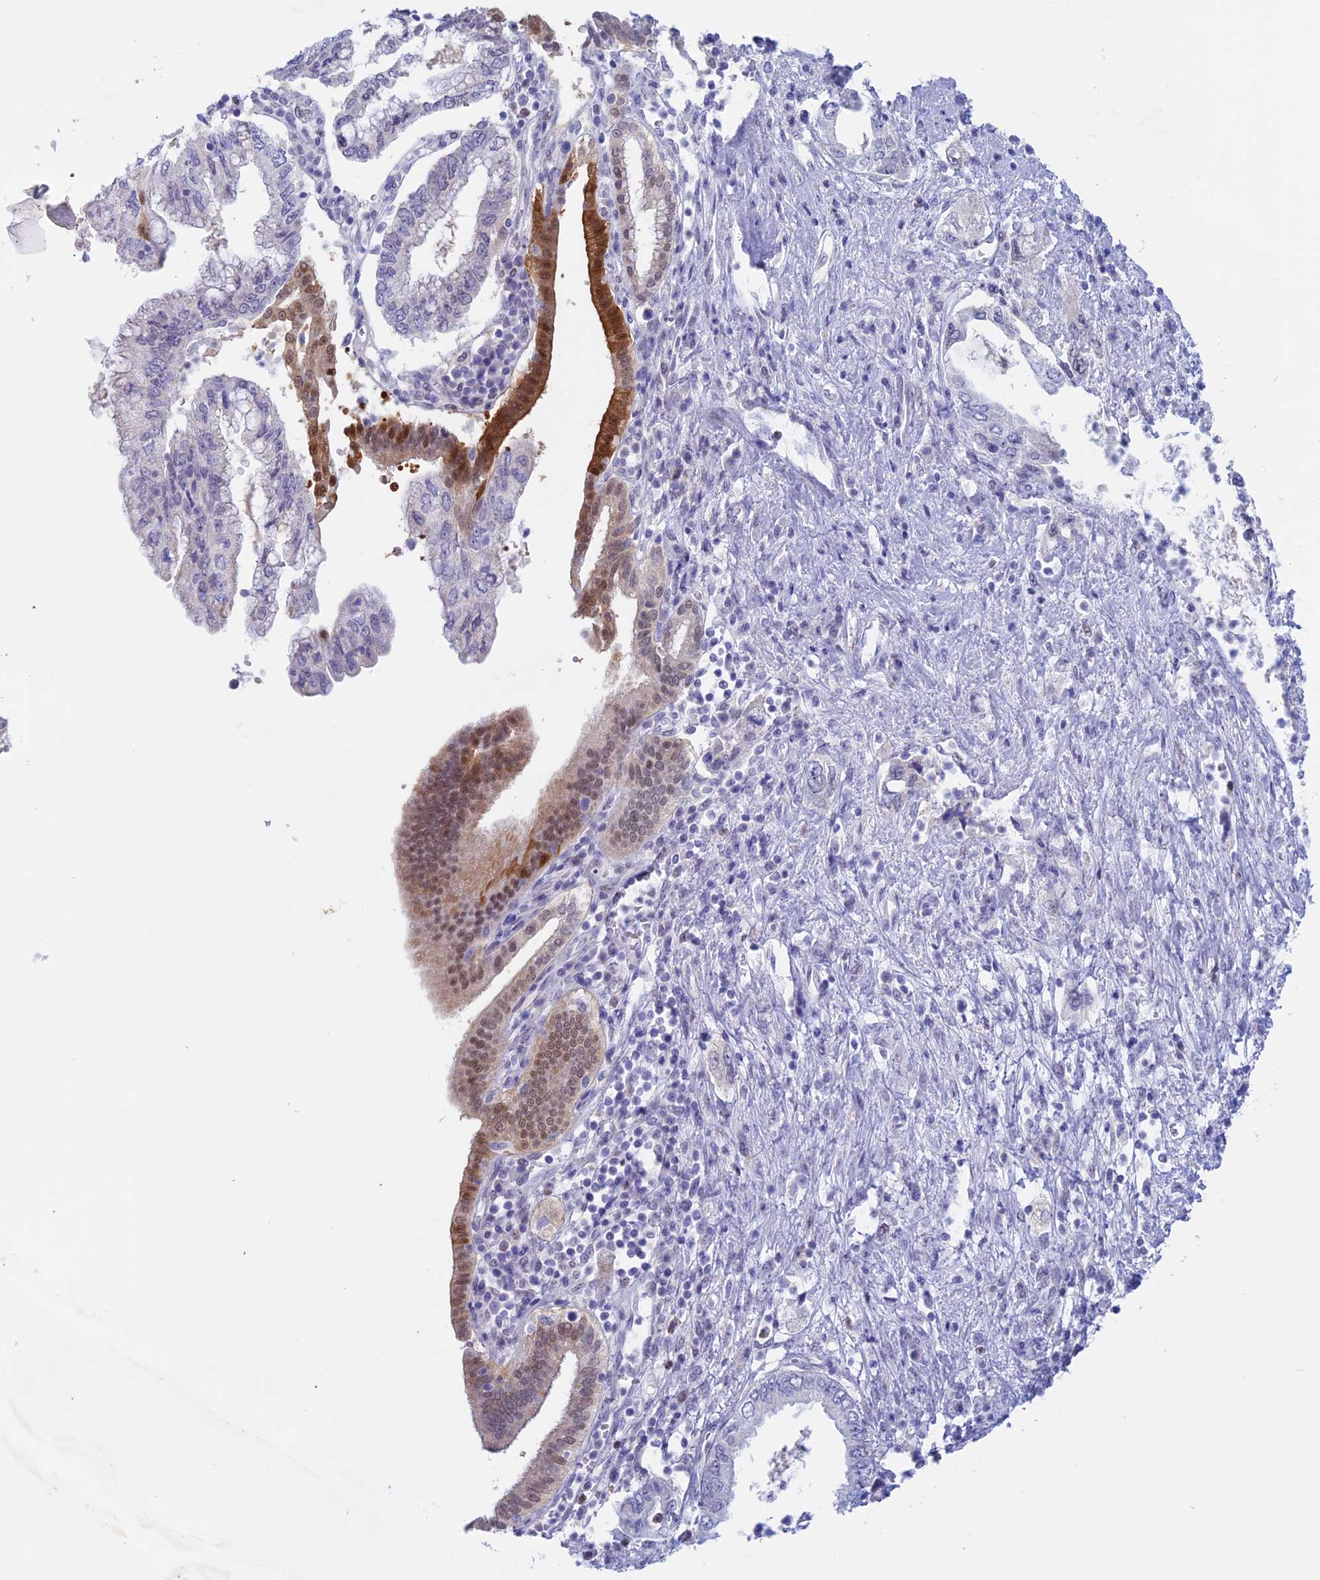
{"staining": {"intensity": "moderate", "quantity": "<25%", "location": "cytoplasmic/membranous,nuclear"}, "tissue": "pancreatic cancer", "cell_type": "Tumor cells", "image_type": "cancer", "snomed": [{"axis": "morphology", "description": "Adenocarcinoma, NOS"}, {"axis": "topography", "description": "Pancreas"}], "caption": "This is a micrograph of immunohistochemistry (IHC) staining of pancreatic adenocarcinoma, which shows moderate positivity in the cytoplasmic/membranous and nuclear of tumor cells.", "gene": "LHFPL2", "patient": {"sex": "female", "age": 73}}